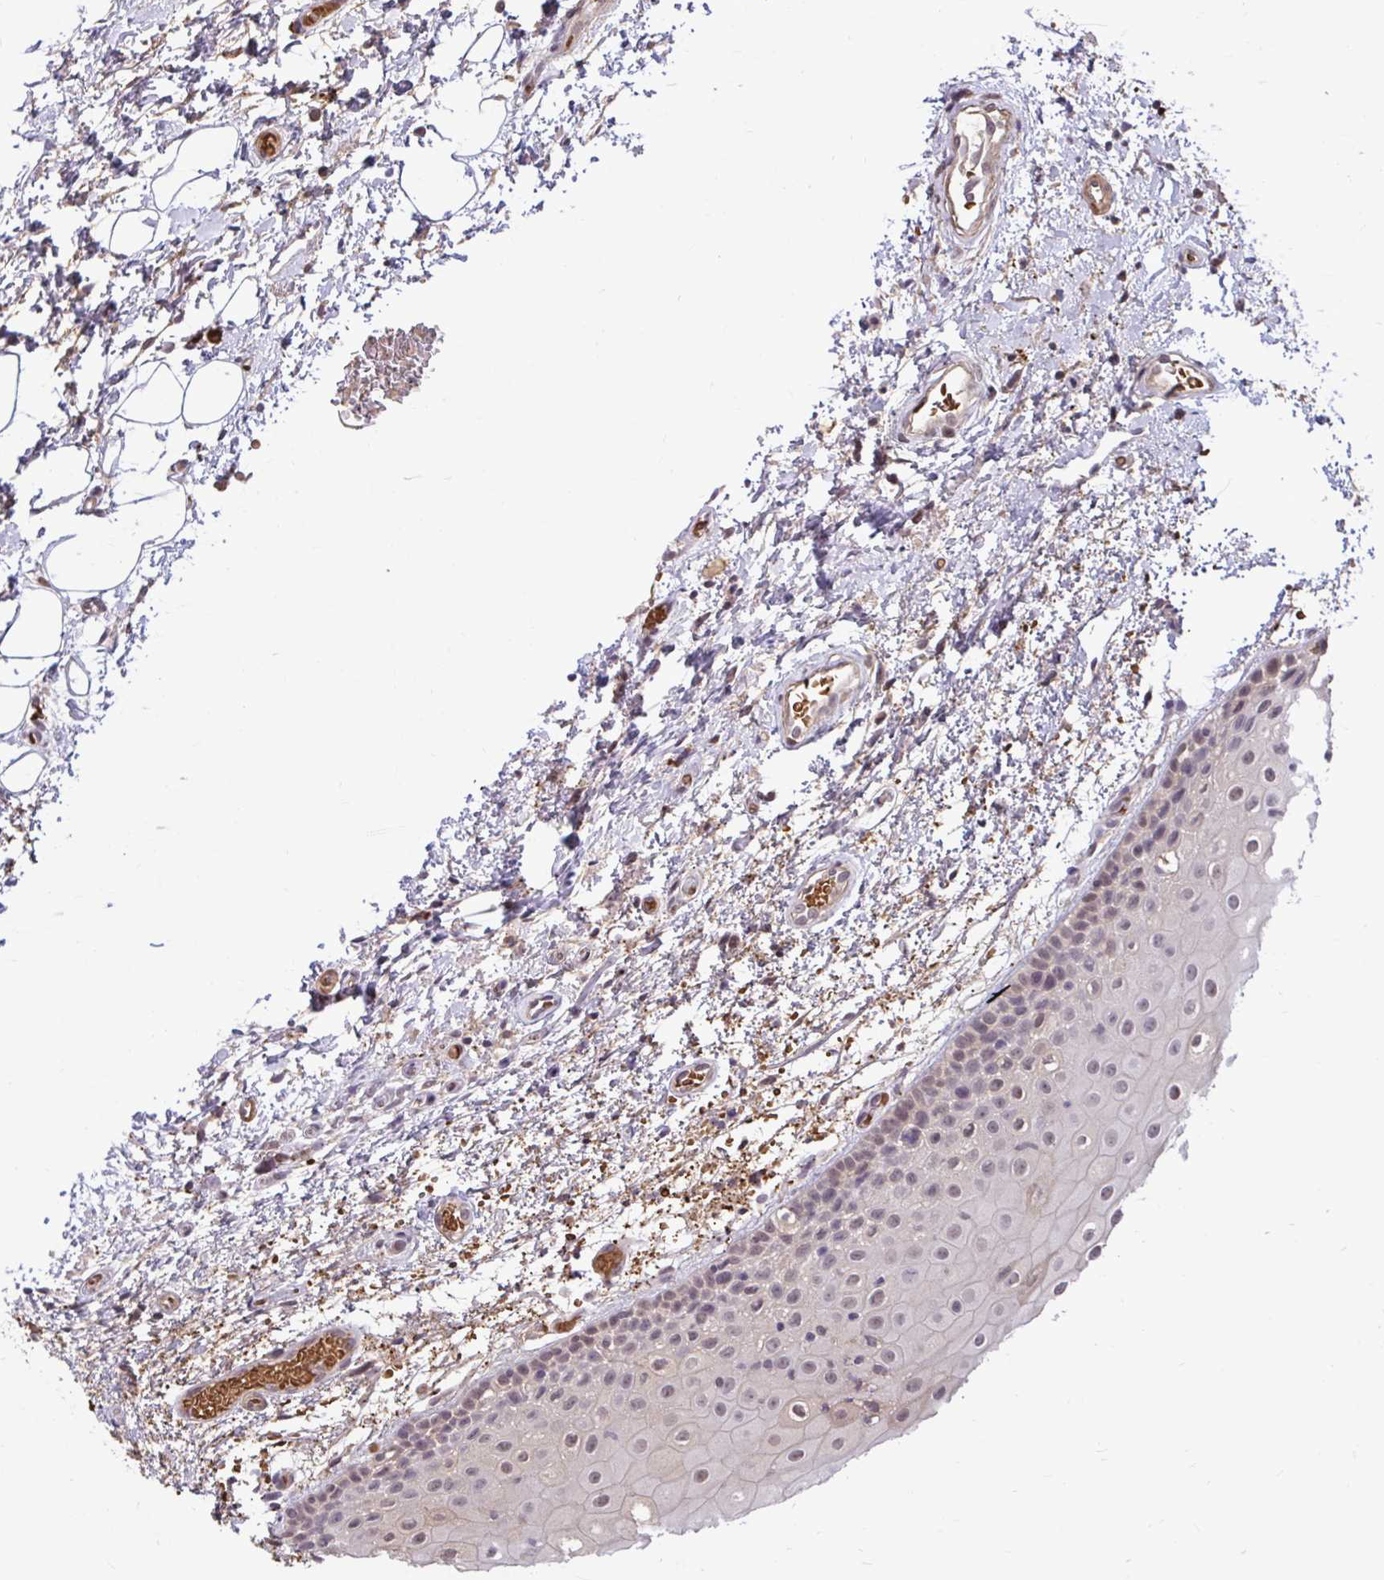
{"staining": {"intensity": "moderate", "quantity": "<25%", "location": "nuclear"}, "tissue": "oral mucosa", "cell_type": "Squamous epithelial cells", "image_type": "normal", "snomed": [{"axis": "morphology", "description": "Normal tissue, NOS"}, {"axis": "topography", "description": "Oral tissue"}], "caption": "Brown immunohistochemical staining in unremarkable oral mucosa shows moderate nuclear positivity in approximately <25% of squamous epithelial cells.", "gene": "ZSCAN9", "patient": {"sex": "female", "age": 82}}